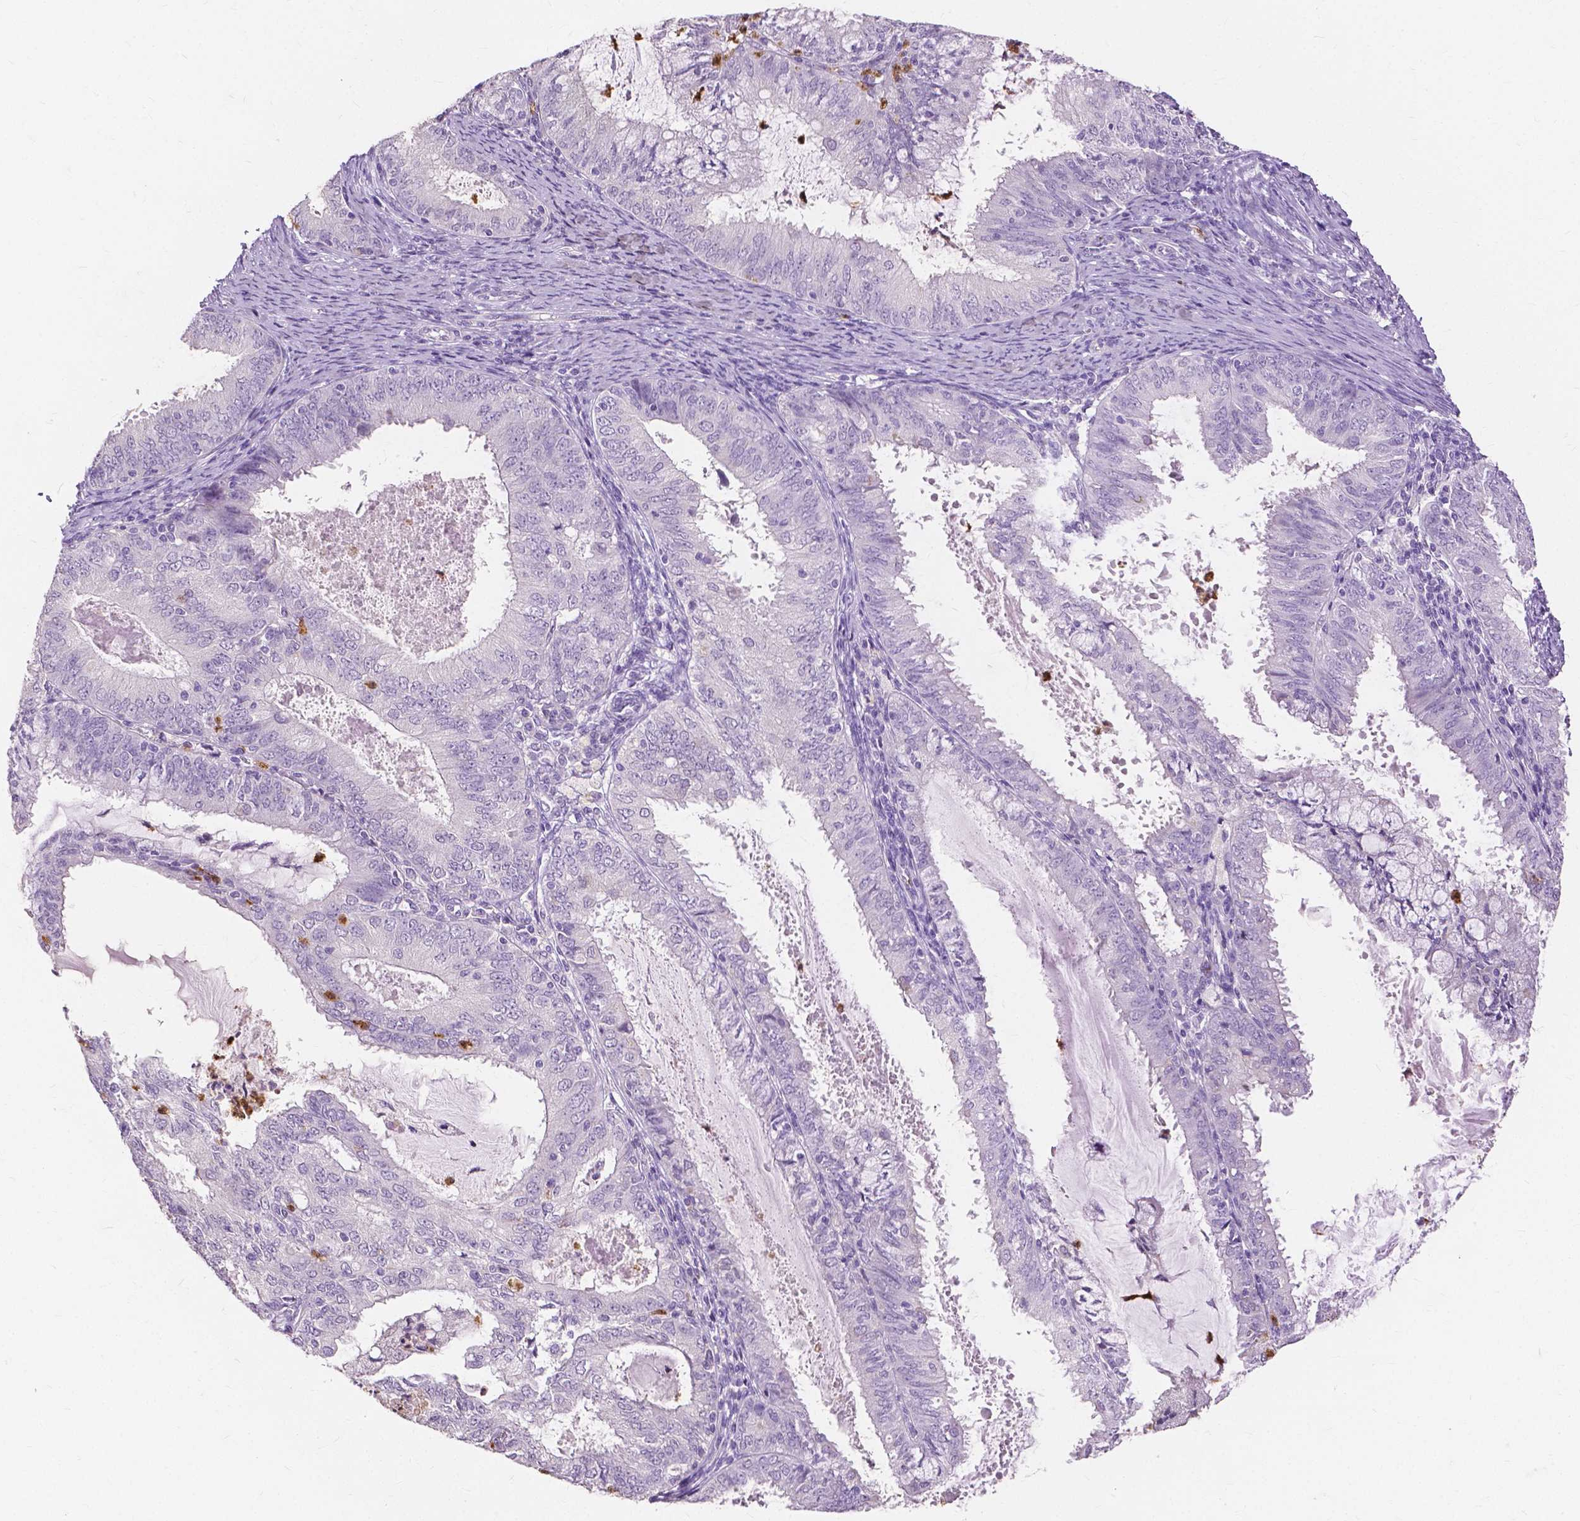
{"staining": {"intensity": "negative", "quantity": "none", "location": "none"}, "tissue": "endometrial cancer", "cell_type": "Tumor cells", "image_type": "cancer", "snomed": [{"axis": "morphology", "description": "Adenocarcinoma, NOS"}, {"axis": "topography", "description": "Endometrium"}], "caption": "The image shows no staining of tumor cells in endometrial cancer (adenocarcinoma).", "gene": "CXCR2", "patient": {"sex": "female", "age": 57}}